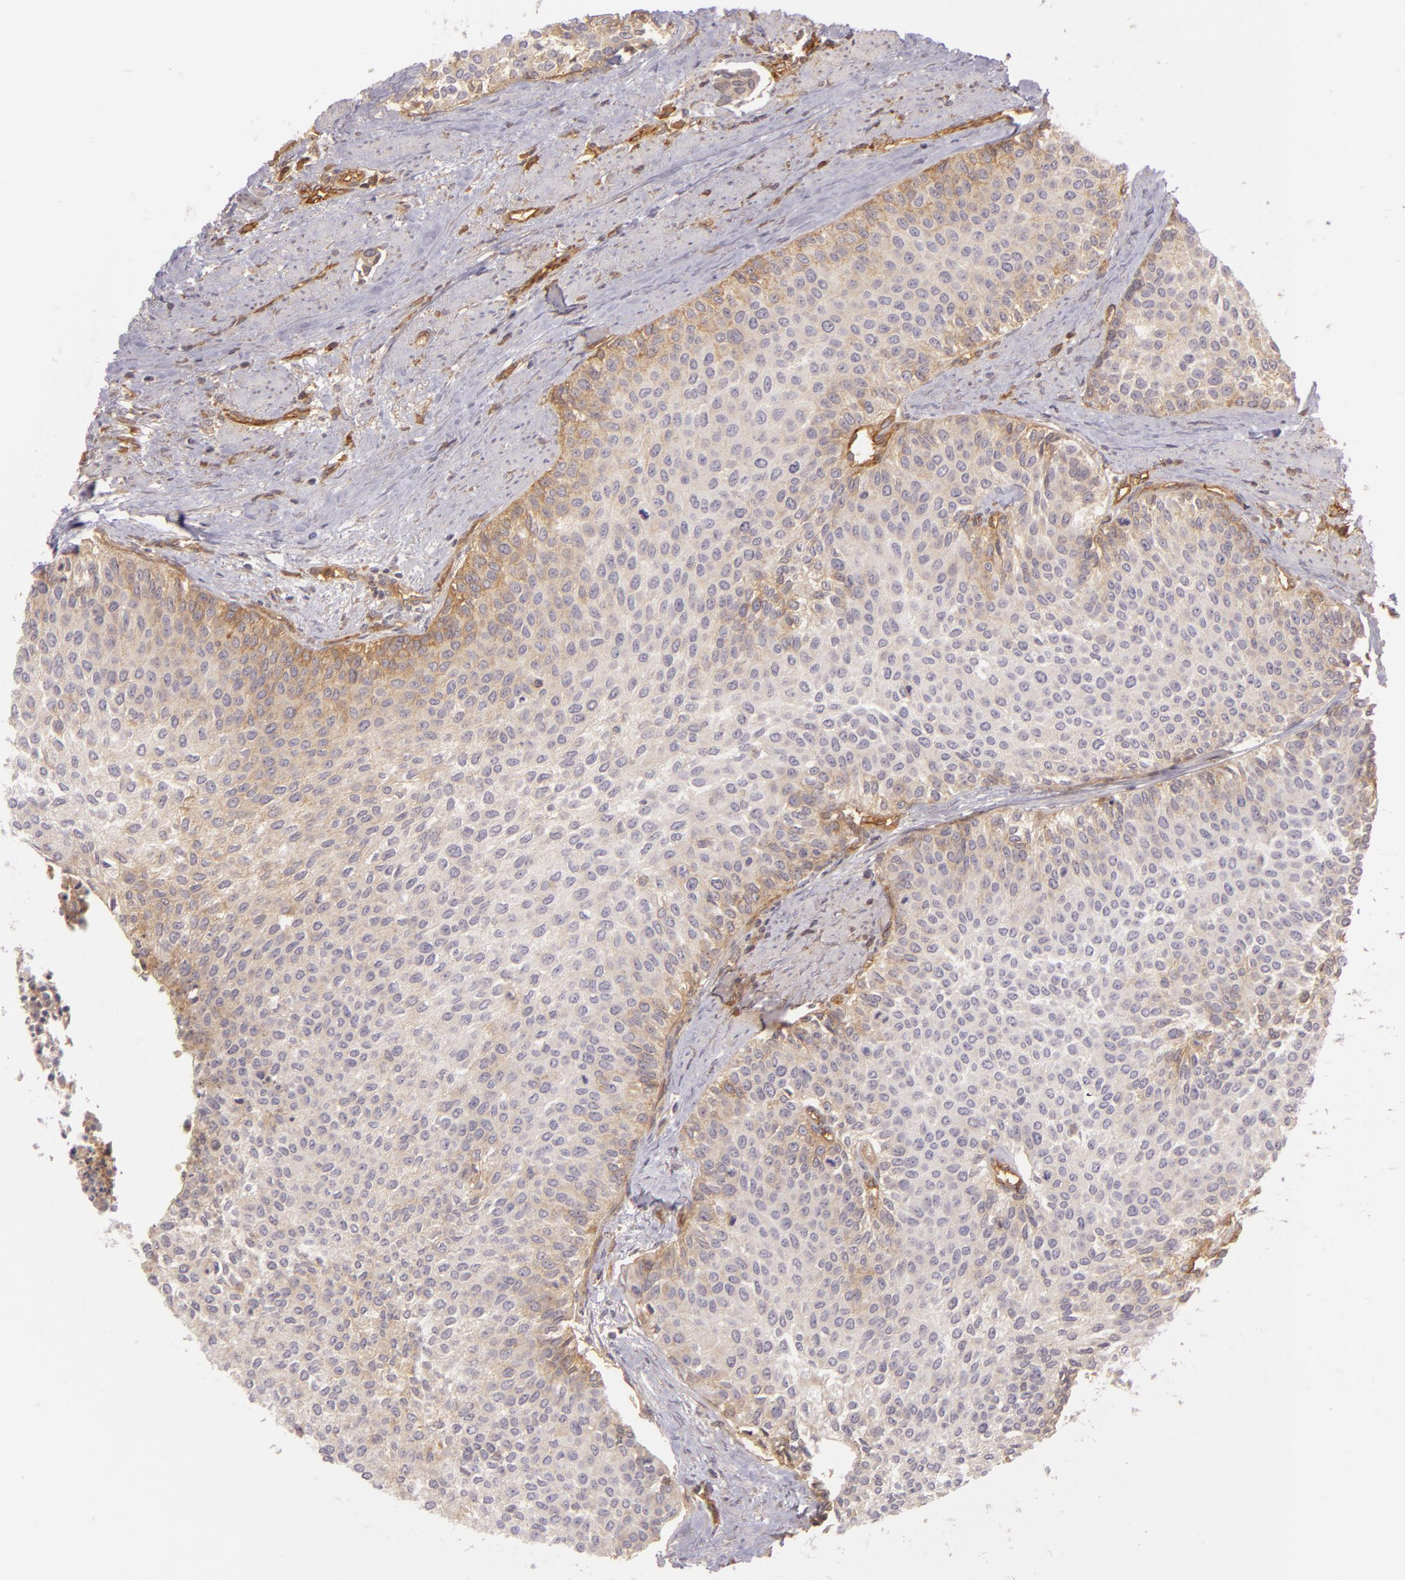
{"staining": {"intensity": "moderate", "quantity": "25%-75%", "location": "cytoplasmic/membranous"}, "tissue": "urothelial cancer", "cell_type": "Tumor cells", "image_type": "cancer", "snomed": [{"axis": "morphology", "description": "Urothelial carcinoma, Low grade"}, {"axis": "topography", "description": "Urinary bladder"}], "caption": "Tumor cells demonstrate moderate cytoplasmic/membranous staining in approximately 25%-75% of cells in urothelial cancer. (DAB (3,3'-diaminobenzidine) = brown stain, brightfield microscopy at high magnification).", "gene": "CD59", "patient": {"sex": "female", "age": 73}}